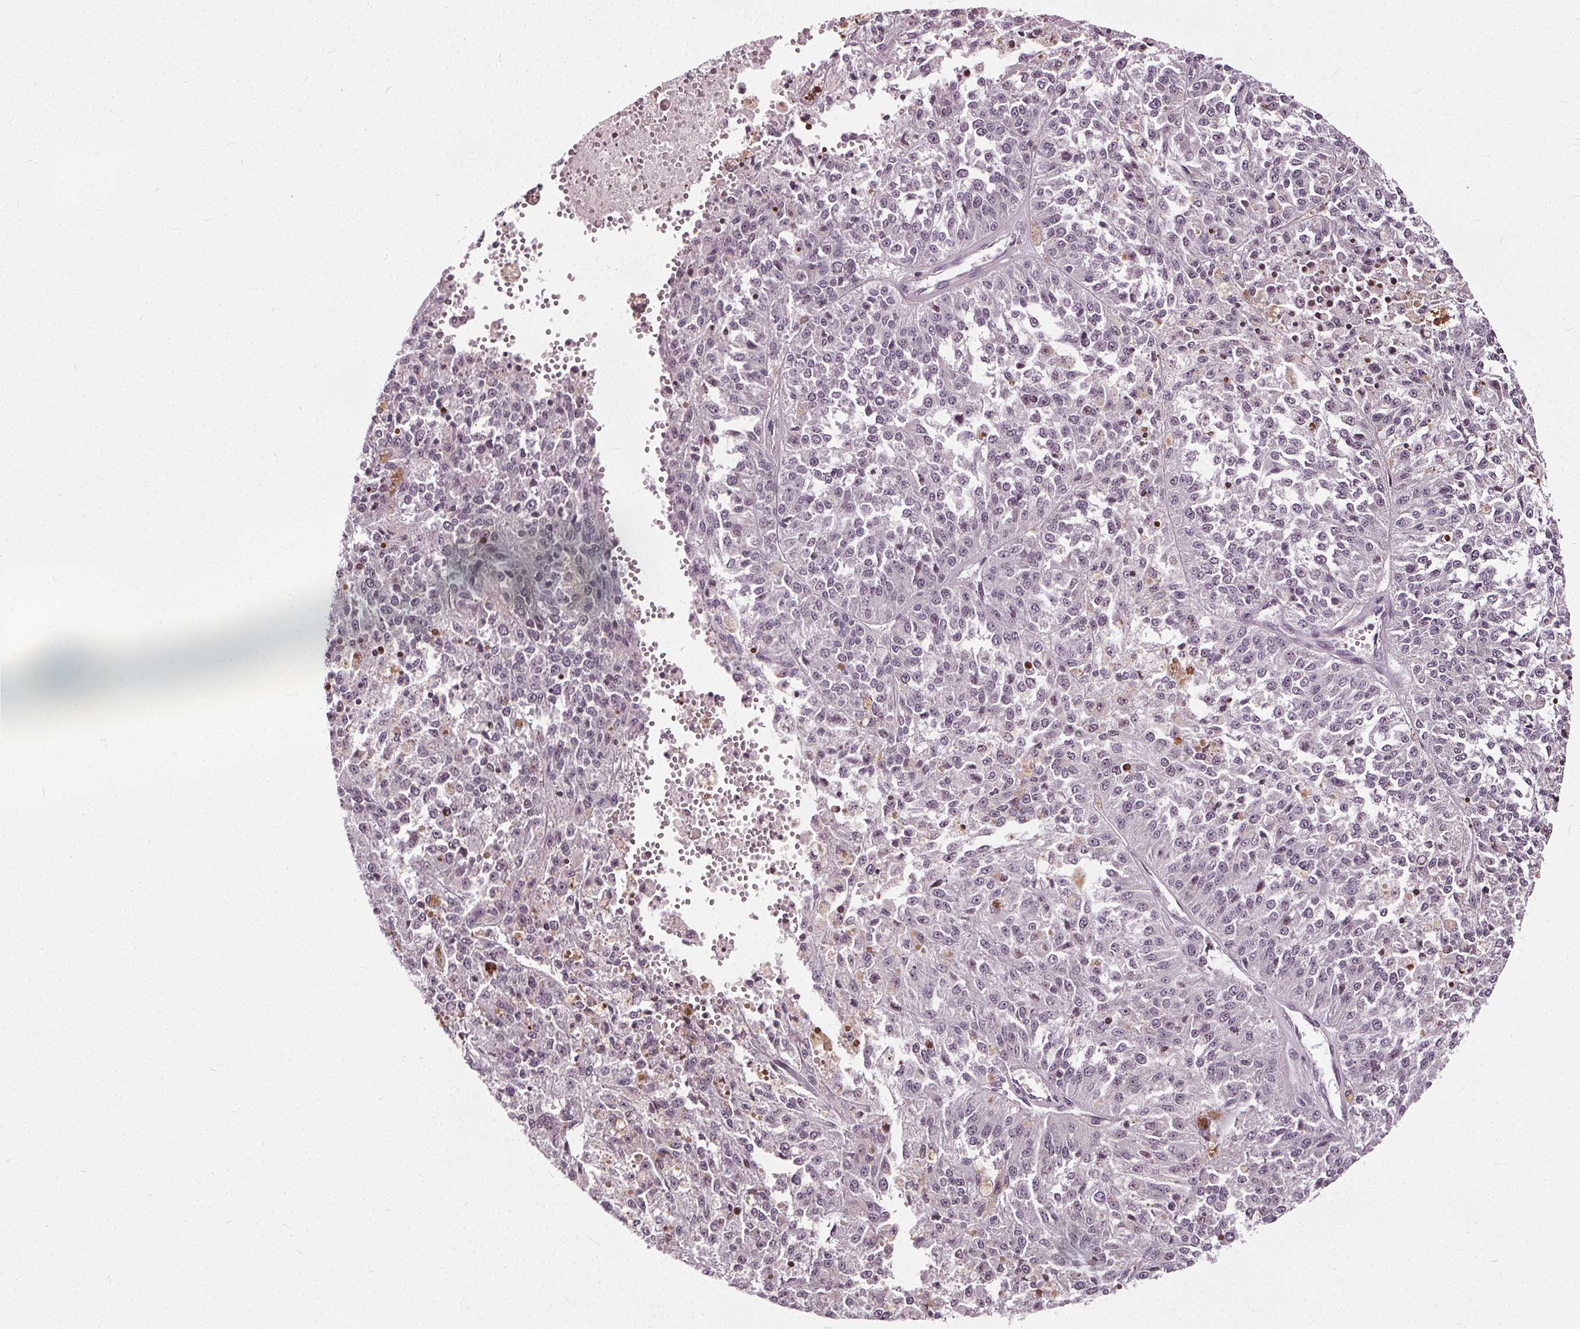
{"staining": {"intensity": "negative", "quantity": "none", "location": "none"}, "tissue": "melanoma", "cell_type": "Tumor cells", "image_type": "cancer", "snomed": [{"axis": "morphology", "description": "Malignant melanoma, Metastatic site"}, {"axis": "topography", "description": "Lymph node"}], "caption": "IHC micrograph of malignant melanoma (metastatic site) stained for a protein (brown), which exhibits no staining in tumor cells.", "gene": "TTC39C", "patient": {"sex": "female", "age": 64}}